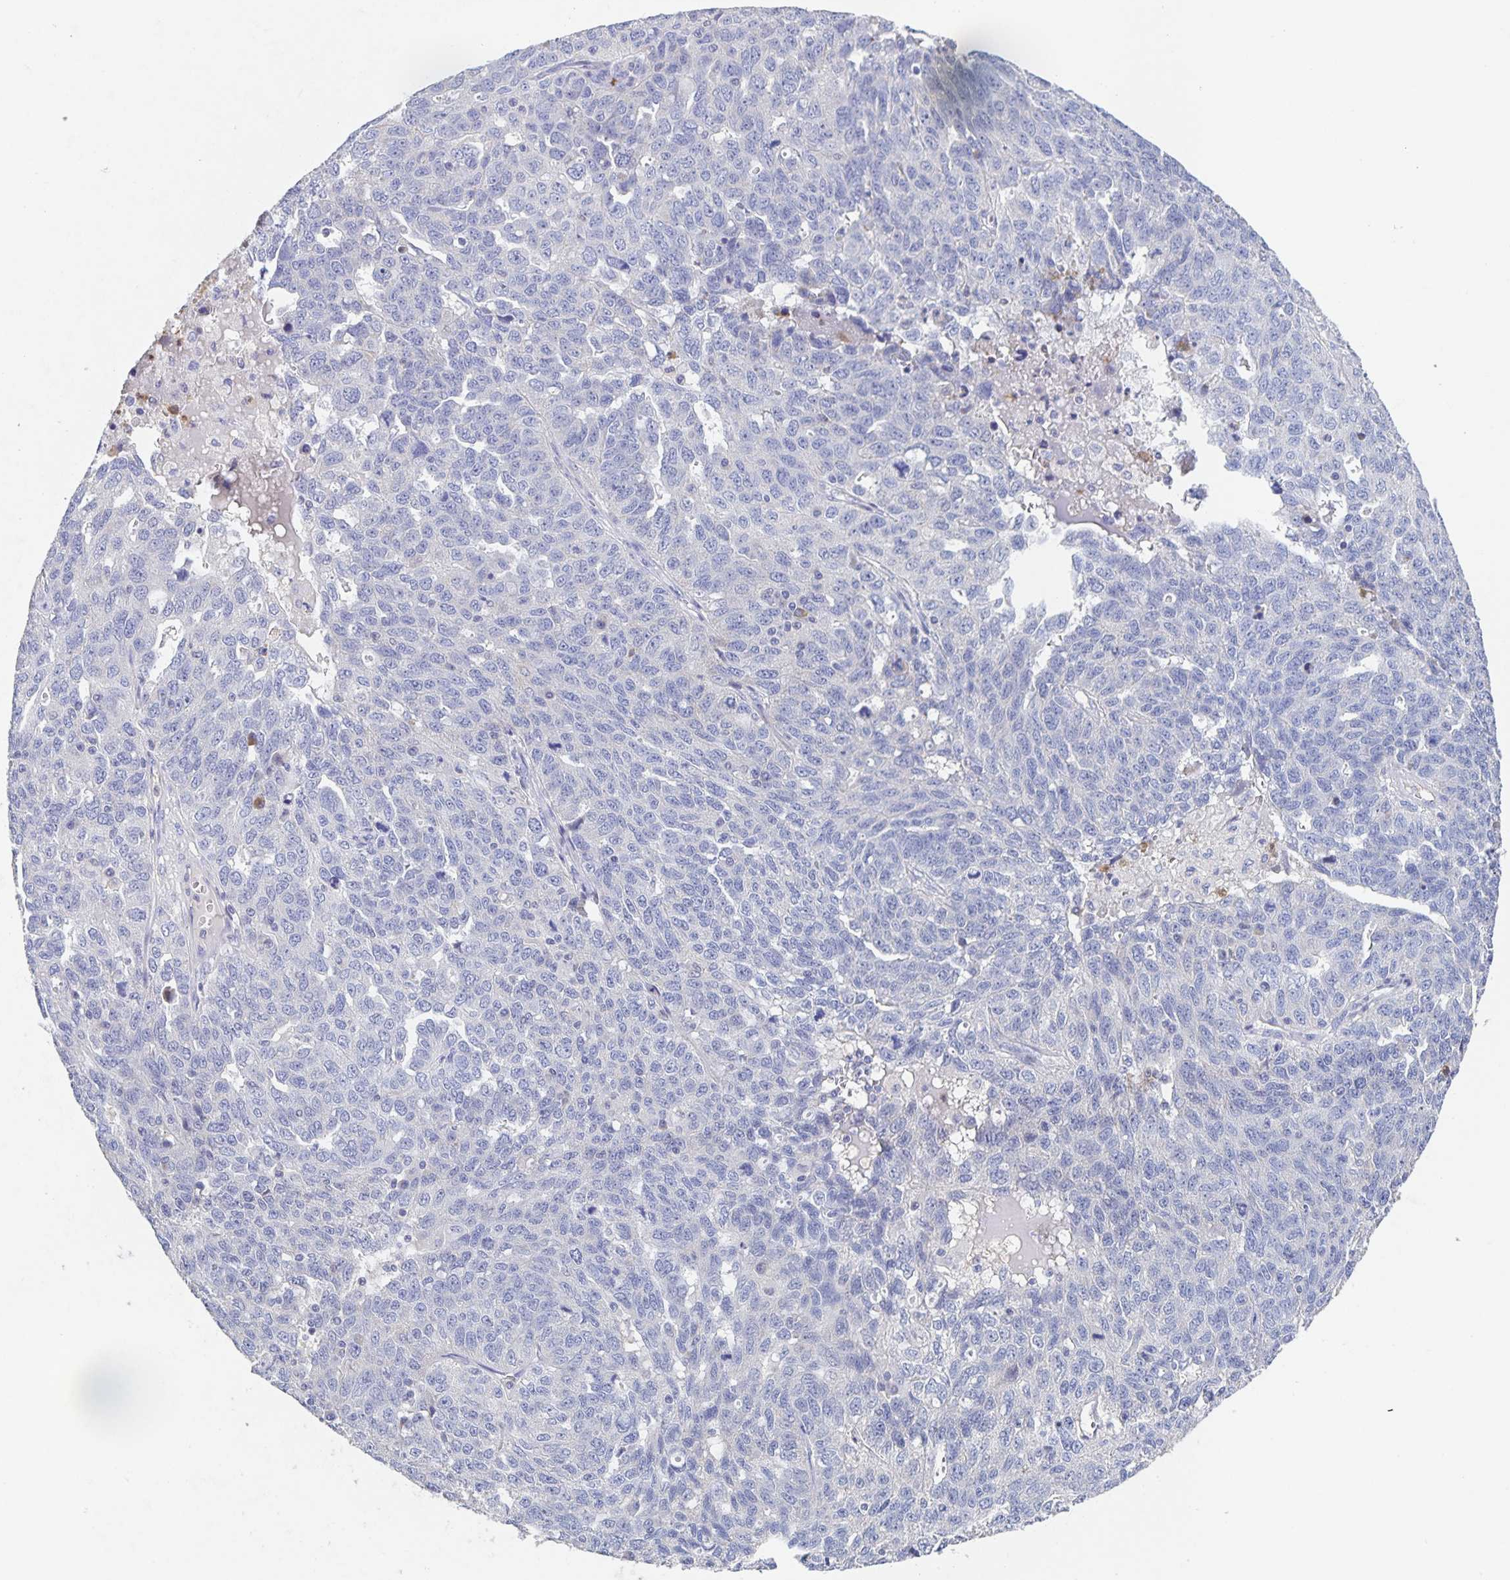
{"staining": {"intensity": "negative", "quantity": "none", "location": "none"}, "tissue": "ovarian cancer", "cell_type": "Tumor cells", "image_type": "cancer", "snomed": [{"axis": "morphology", "description": "Cystadenocarcinoma, serous, NOS"}, {"axis": "topography", "description": "Ovary"}], "caption": "This is an immunohistochemistry (IHC) photomicrograph of human ovarian serous cystadenocarcinoma. There is no expression in tumor cells.", "gene": "CDC42BPG", "patient": {"sex": "female", "age": 71}}